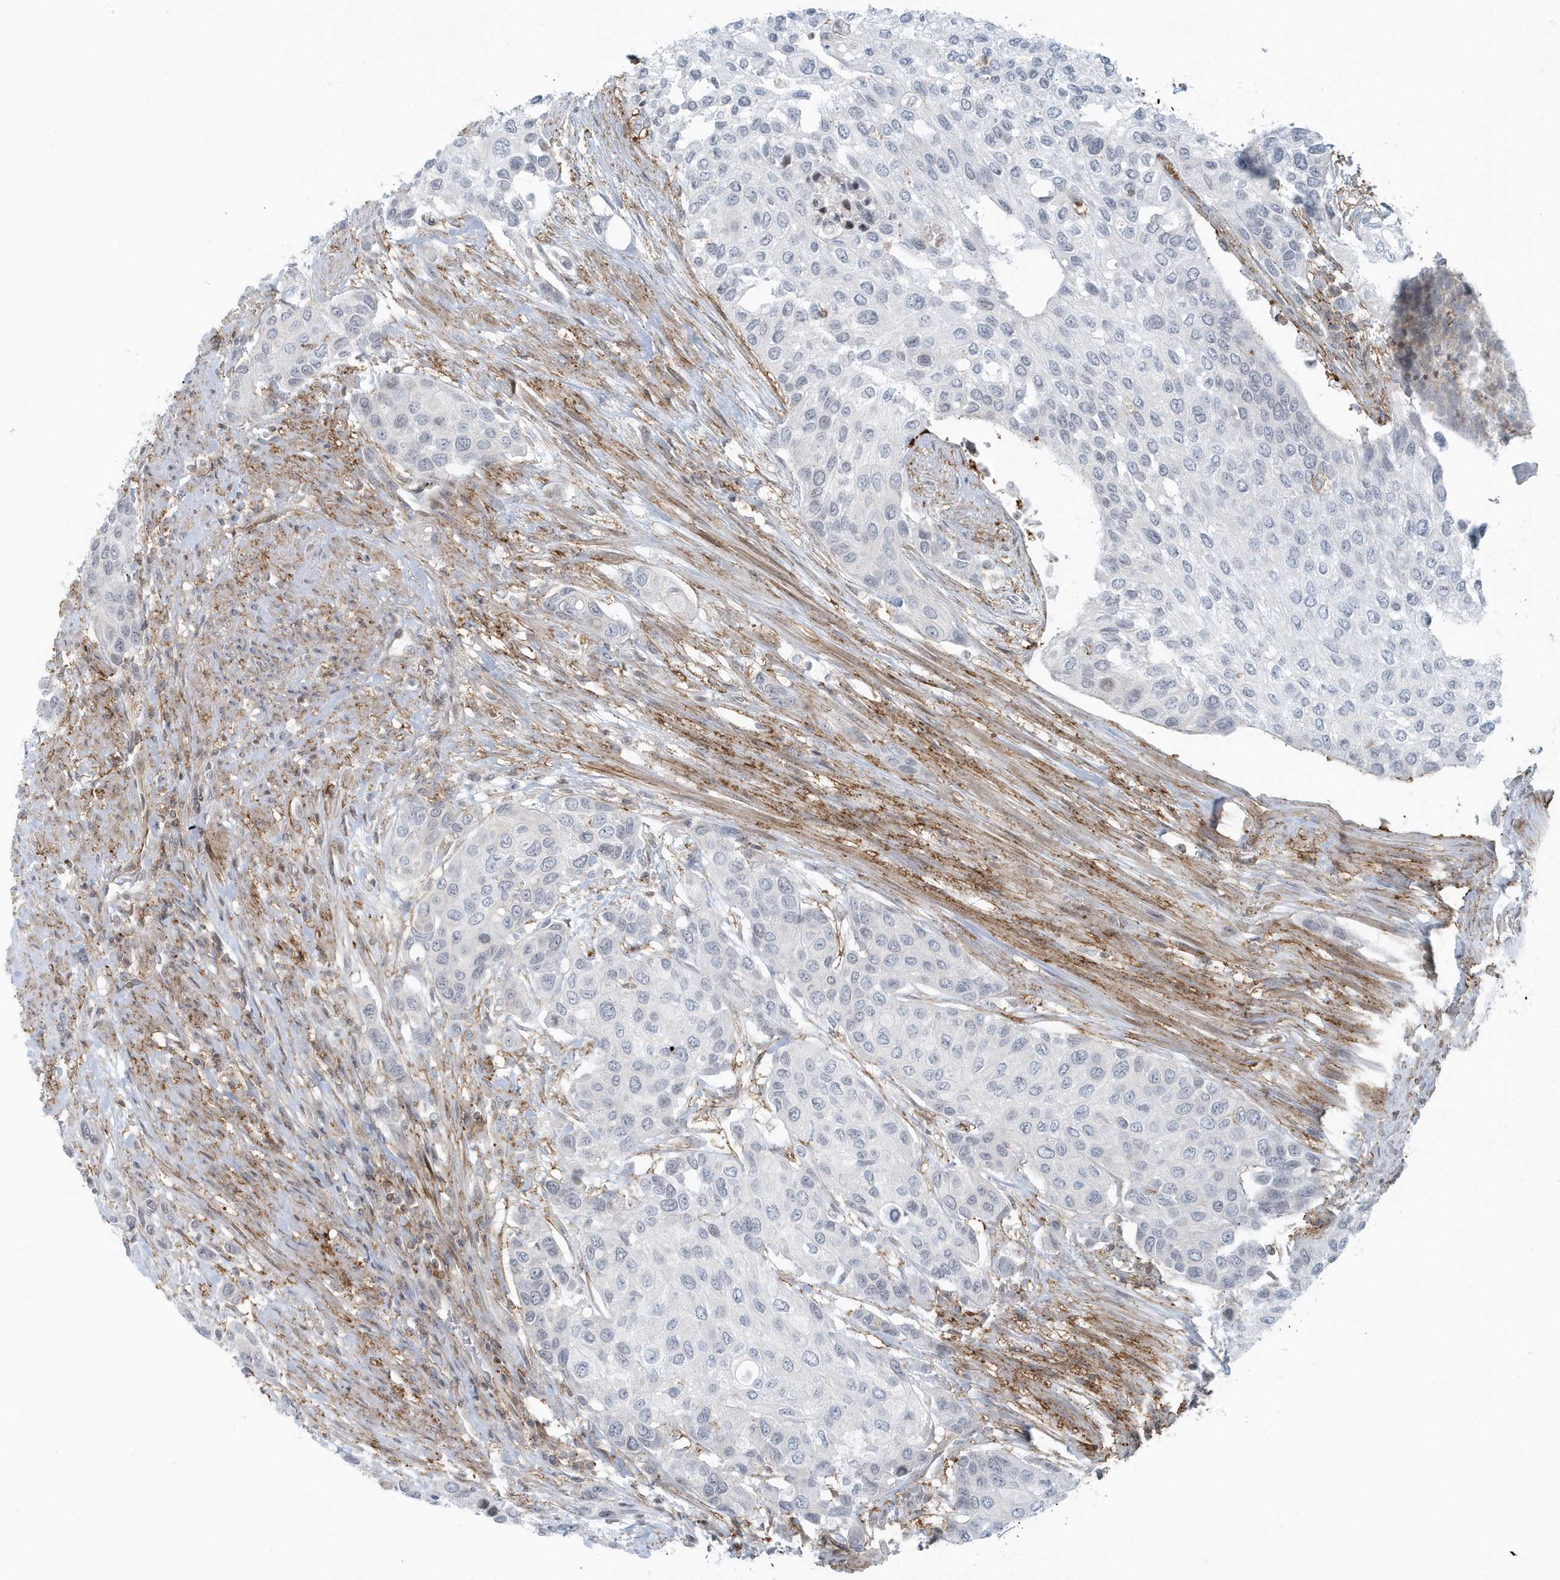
{"staining": {"intensity": "negative", "quantity": "none", "location": "none"}, "tissue": "urothelial cancer", "cell_type": "Tumor cells", "image_type": "cancer", "snomed": [{"axis": "morphology", "description": "Normal tissue, NOS"}, {"axis": "morphology", "description": "Urothelial carcinoma, High grade"}, {"axis": "topography", "description": "Vascular tissue"}, {"axis": "topography", "description": "Urinary bladder"}], "caption": "Urothelial cancer was stained to show a protein in brown. There is no significant expression in tumor cells. Brightfield microscopy of immunohistochemistry (IHC) stained with DAB (brown) and hematoxylin (blue), captured at high magnification.", "gene": "CACNB2", "patient": {"sex": "female", "age": 56}}